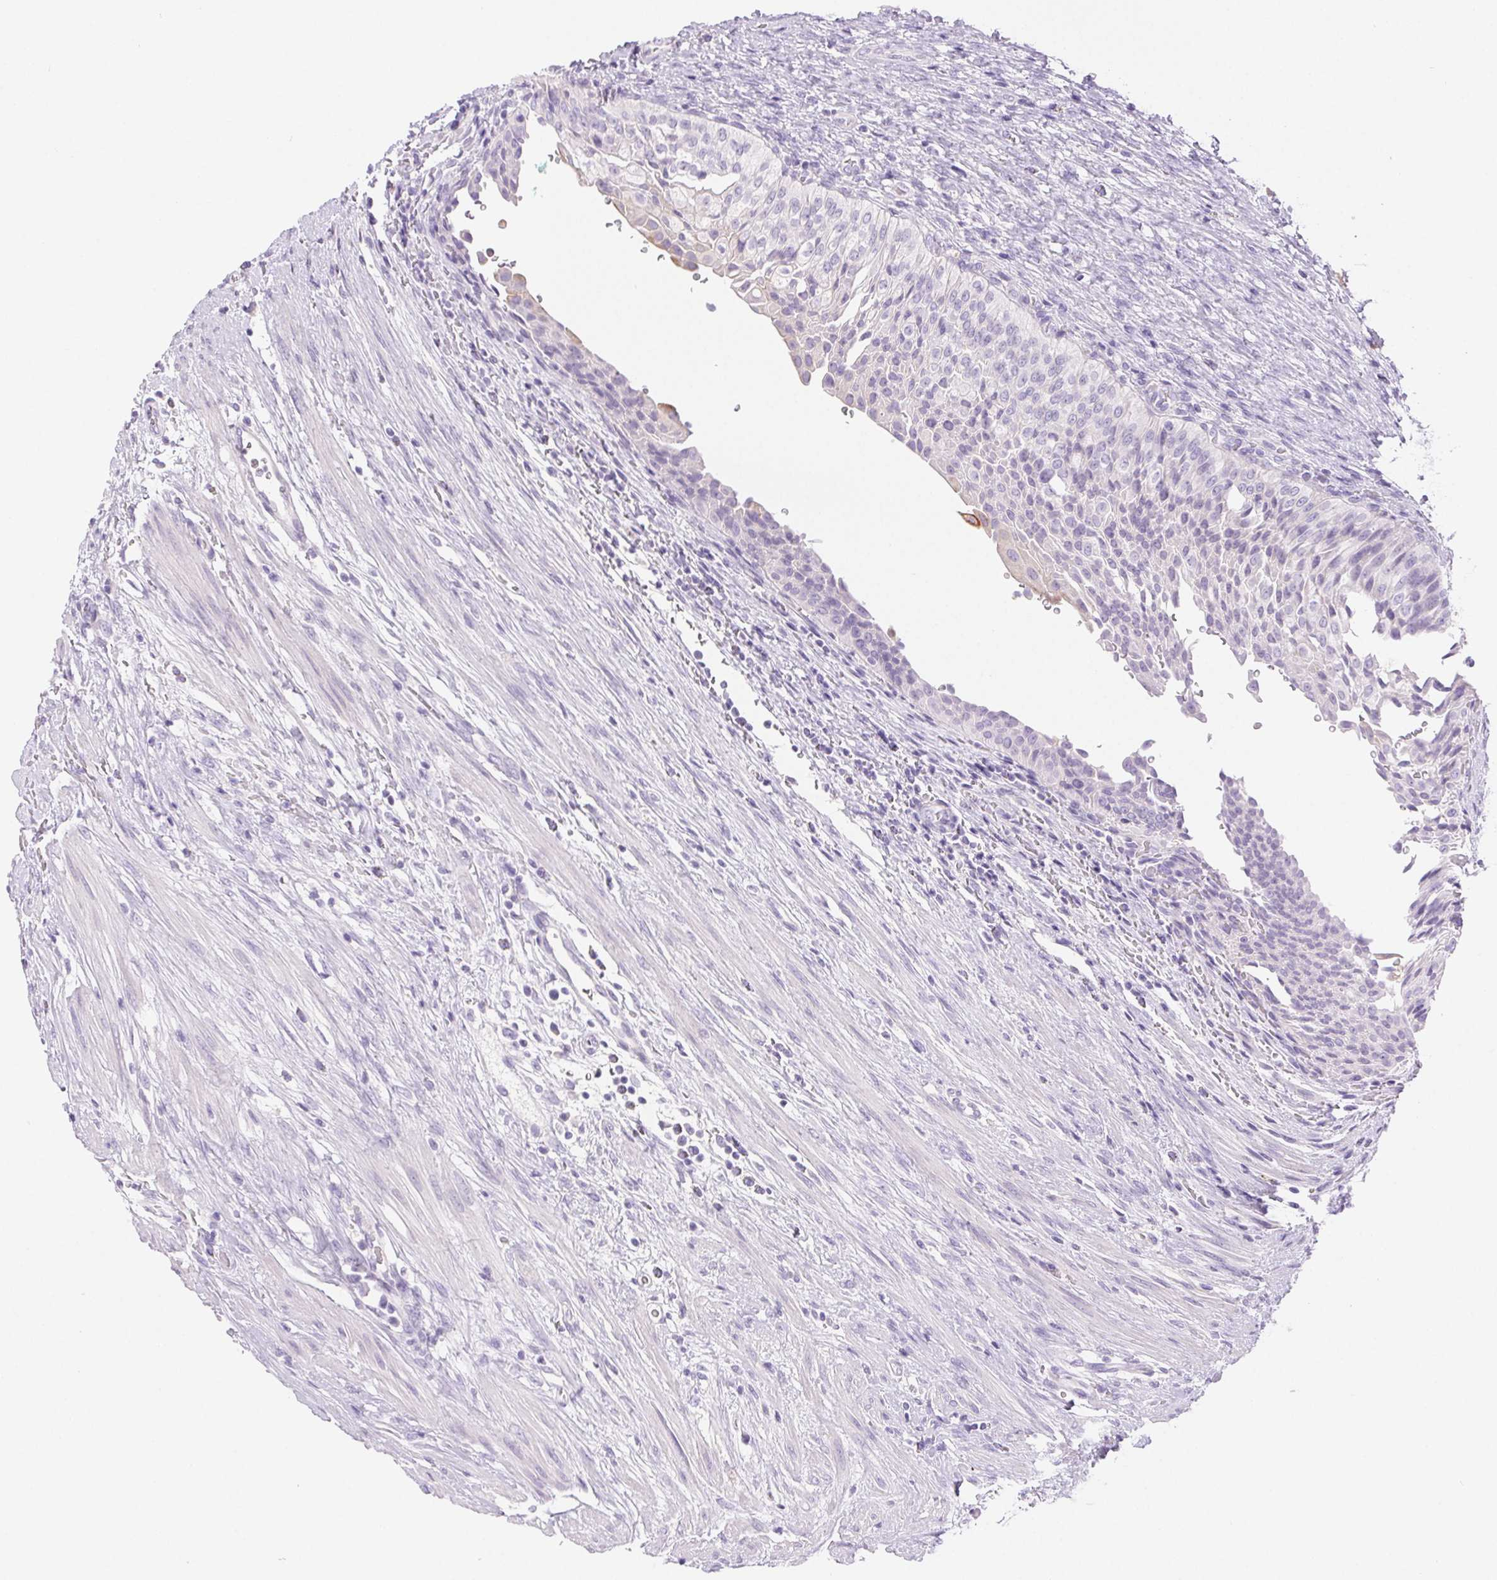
{"staining": {"intensity": "negative", "quantity": "none", "location": "none"}, "tissue": "urothelial cancer", "cell_type": "Tumor cells", "image_type": "cancer", "snomed": [{"axis": "morphology", "description": "Urothelial carcinoma, NOS"}, {"axis": "topography", "description": "Urinary bladder"}], "caption": "DAB immunohistochemical staining of urothelial cancer exhibits no significant expression in tumor cells.", "gene": "CLDN16", "patient": {"sex": "male", "age": 62}}